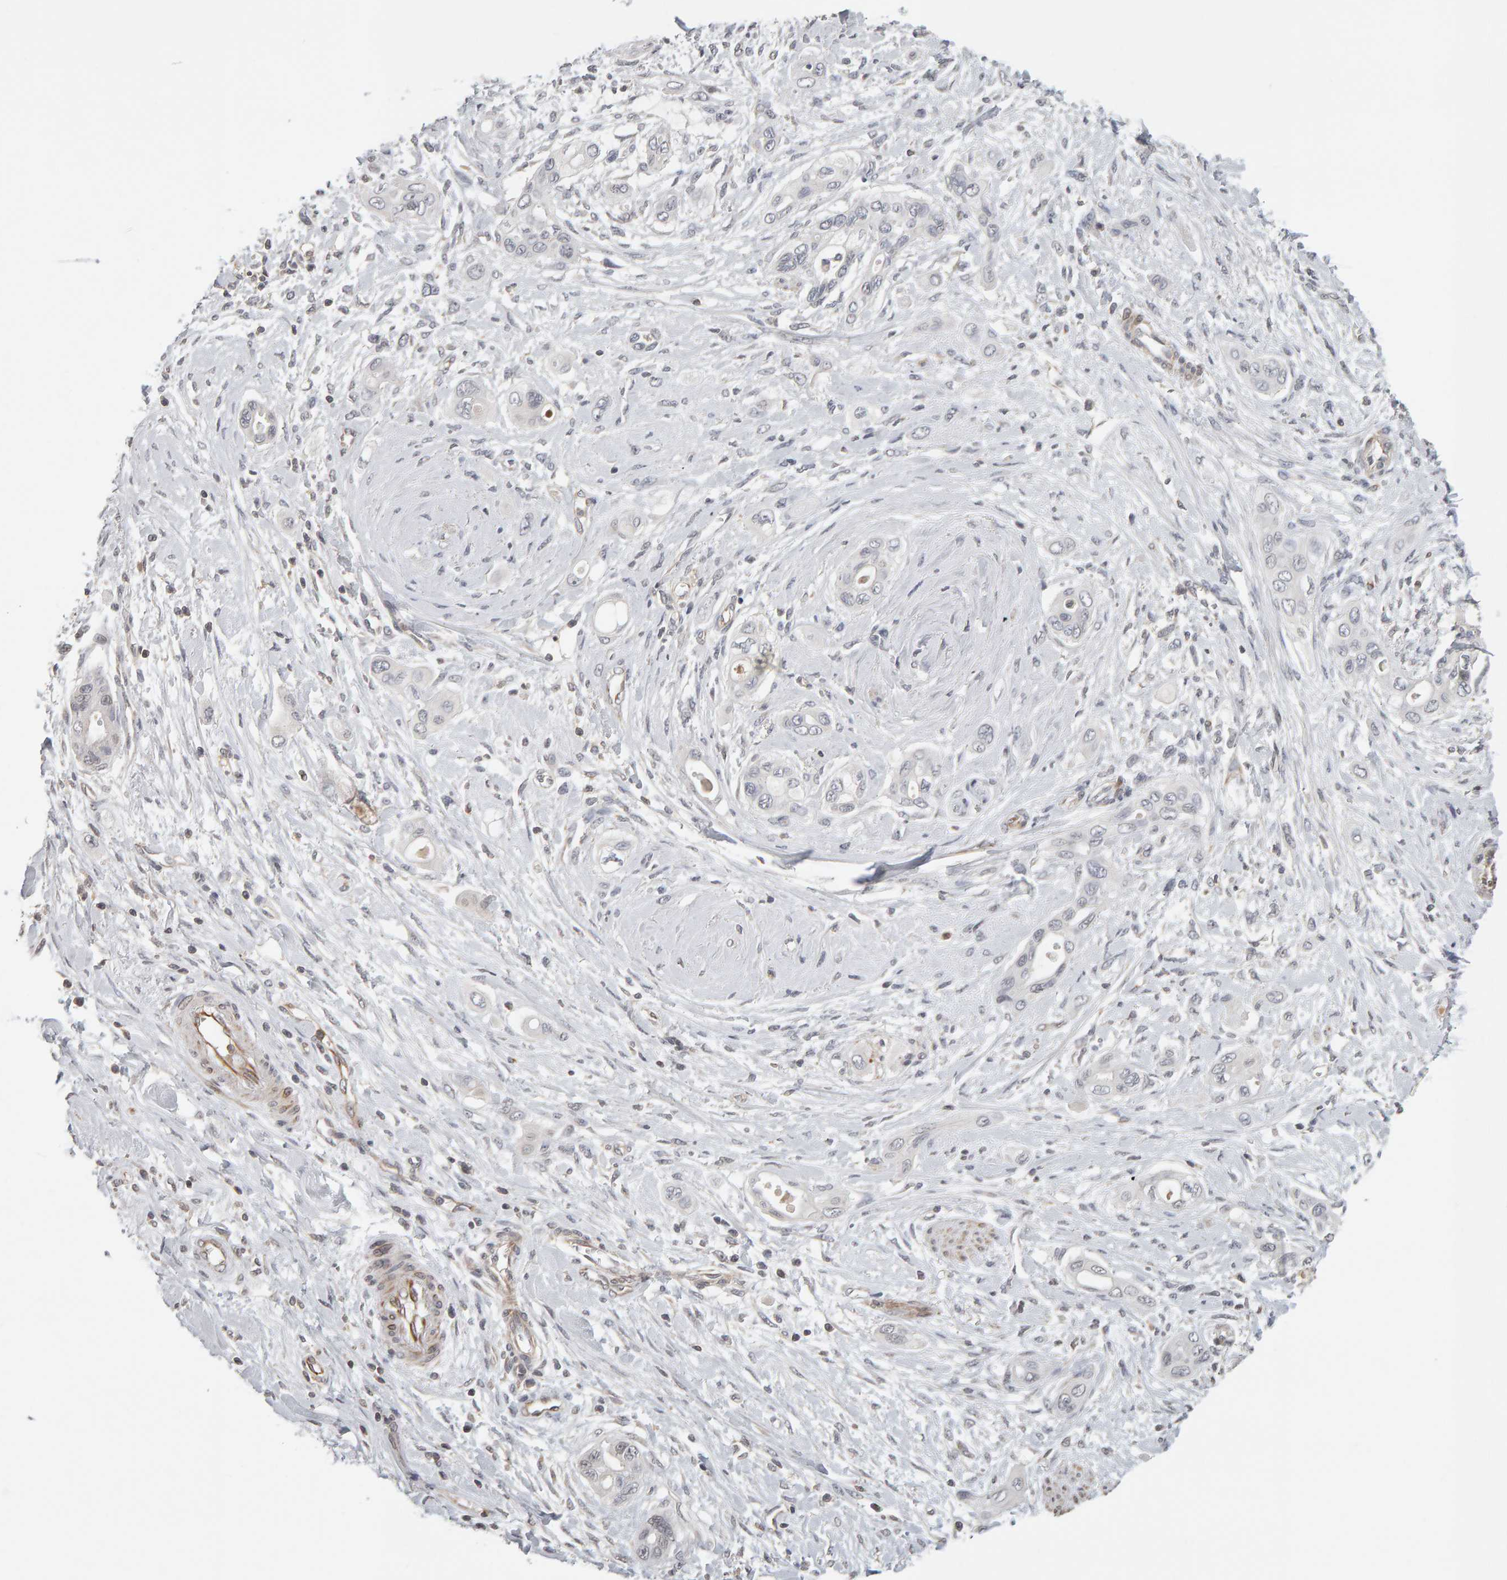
{"staining": {"intensity": "negative", "quantity": "none", "location": "none"}, "tissue": "pancreatic cancer", "cell_type": "Tumor cells", "image_type": "cancer", "snomed": [{"axis": "morphology", "description": "Adenocarcinoma, NOS"}, {"axis": "topography", "description": "Pancreas"}], "caption": "Immunohistochemistry (IHC) image of pancreatic cancer (adenocarcinoma) stained for a protein (brown), which shows no staining in tumor cells. (DAB immunohistochemistry (IHC) visualized using brightfield microscopy, high magnification).", "gene": "TEFM", "patient": {"sex": "male", "age": 59}}